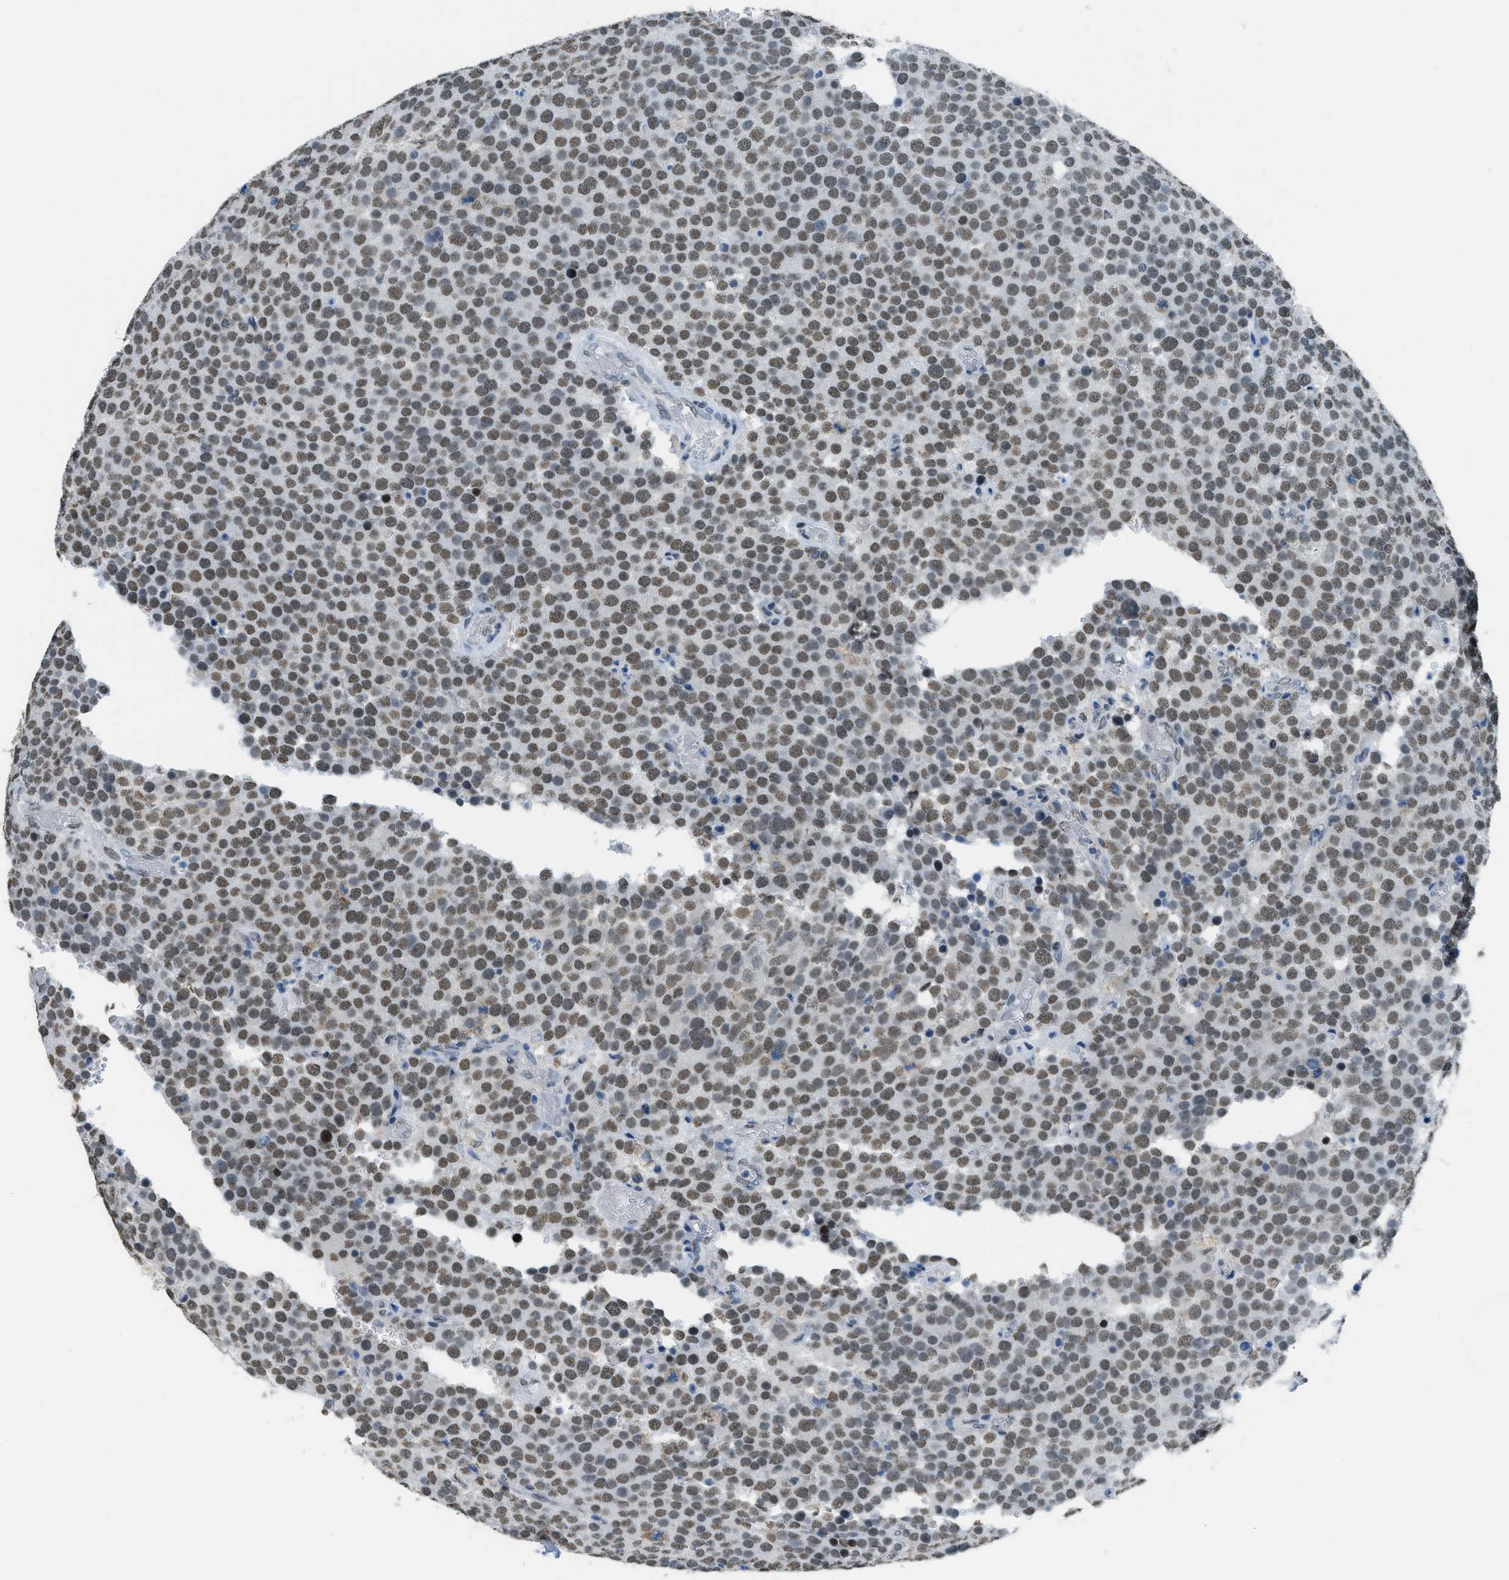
{"staining": {"intensity": "moderate", "quantity": ">75%", "location": "nuclear"}, "tissue": "testis cancer", "cell_type": "Tumor cells", "image_type": "cancer", "snomed": [{"axis": "morphology", "description": "Normal tissue, NOS"}, {"axis": "morphology", "description": "Seminoma, NOS"}, {"axis": "topography", "description": "Testis"}], "caption": "Human testis cancer (seminoma) stained with a brown dye exhibits moderate nuclear positive positivity in about >75% of tumor cells.", "gene": "TTC13", "patient": {"sex": "male", "age": 71}}